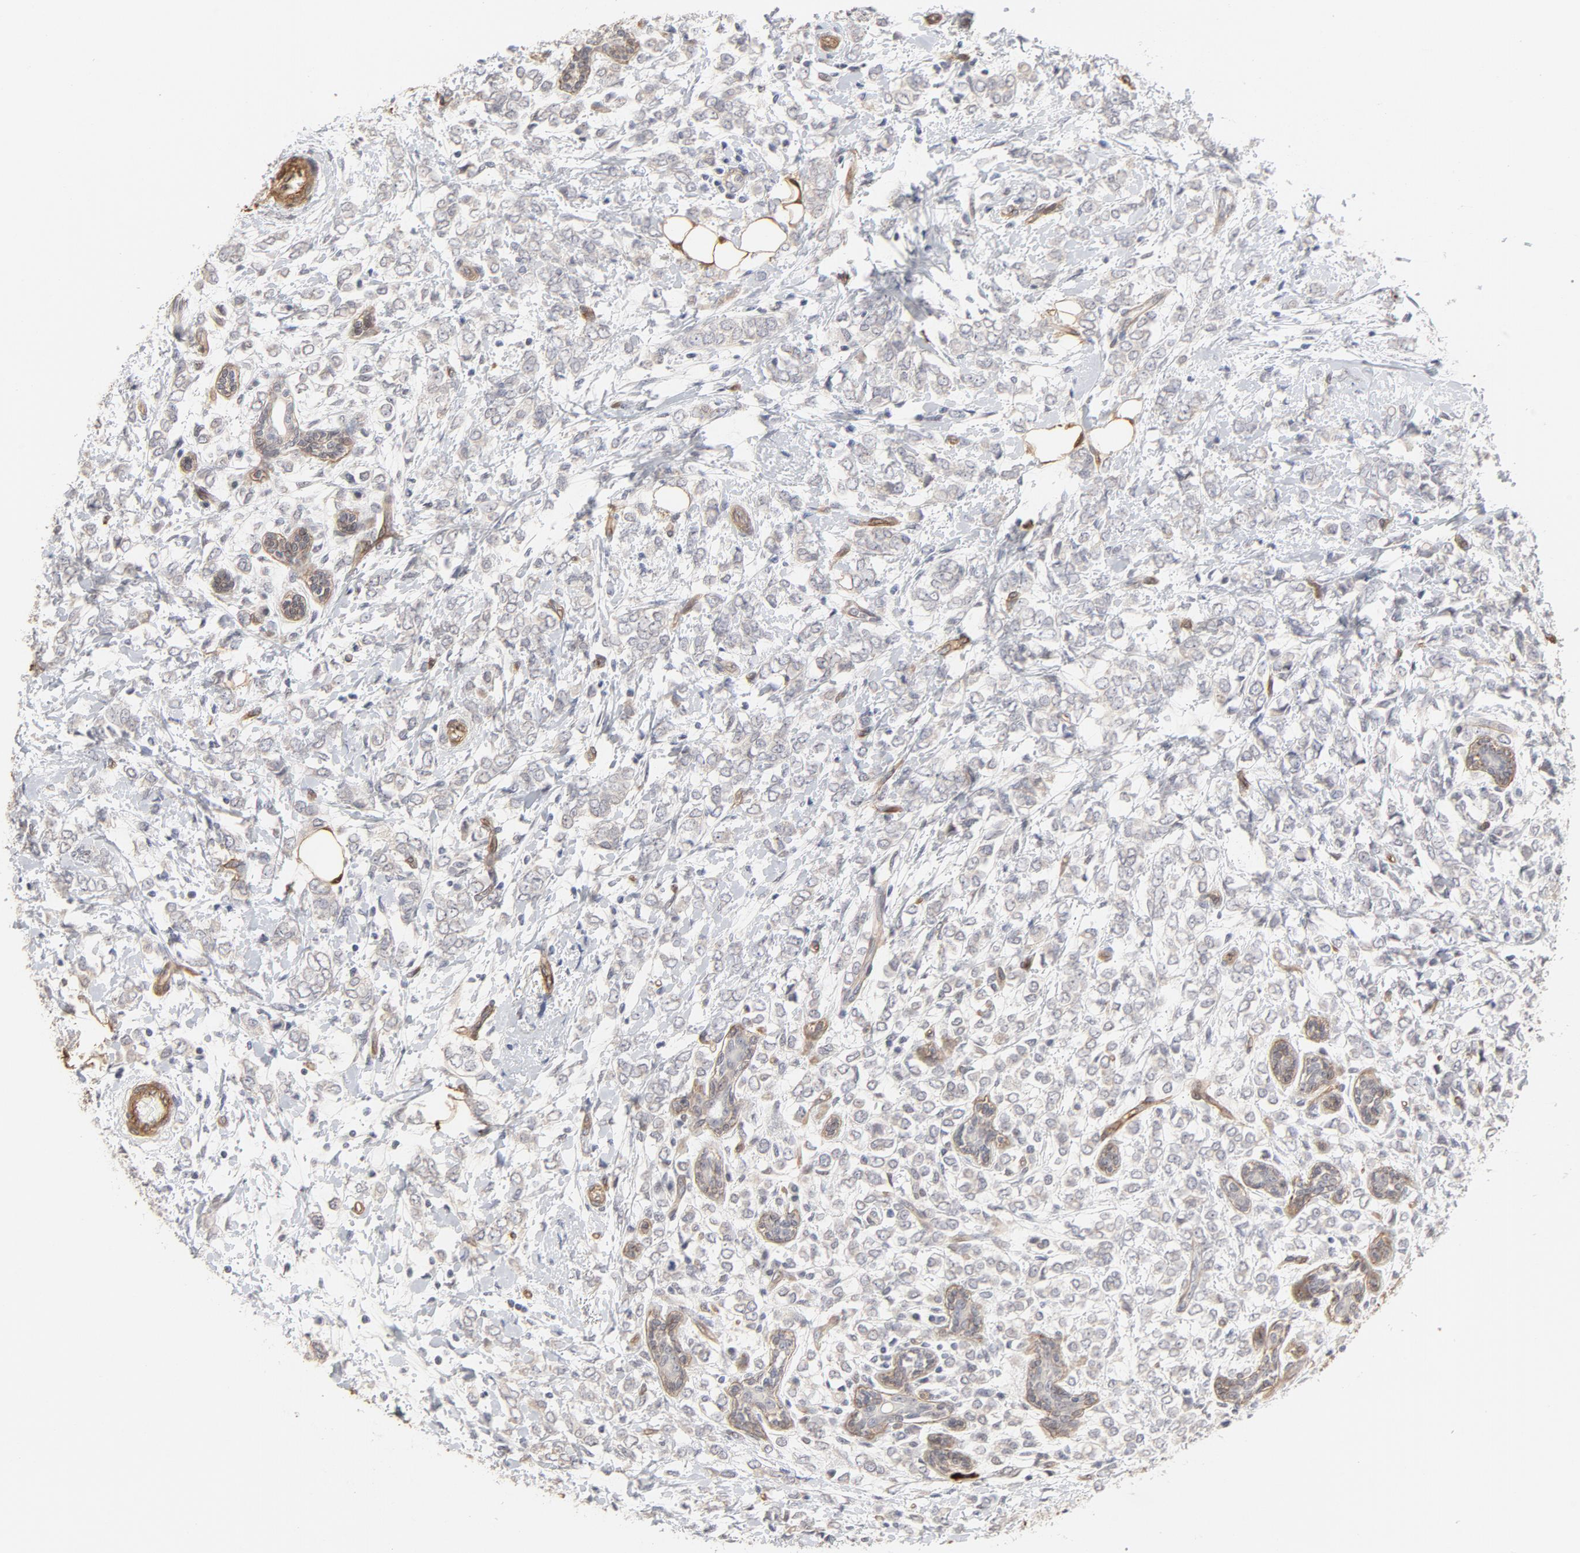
{"staining": {"intensity": "negative", "quantity": "none", "location": "none"}, "tissue": "breast cancer", "cell_type": "Tumor cells", "image_type": "cancer", "snomed": [{"axis": "morphology", "description": "Normal tissue, NOS"}, {"axis": "morphology", "description": "Lobular carcinoma"}, {"axis": "topography", "description": "Breast"}], "caption": "This is an immunohistochemistry image of human breast cancer. There is no staining in tumor cells.", "gene": "MAGED4", "patient": {"sex": "female", "age": 47}}